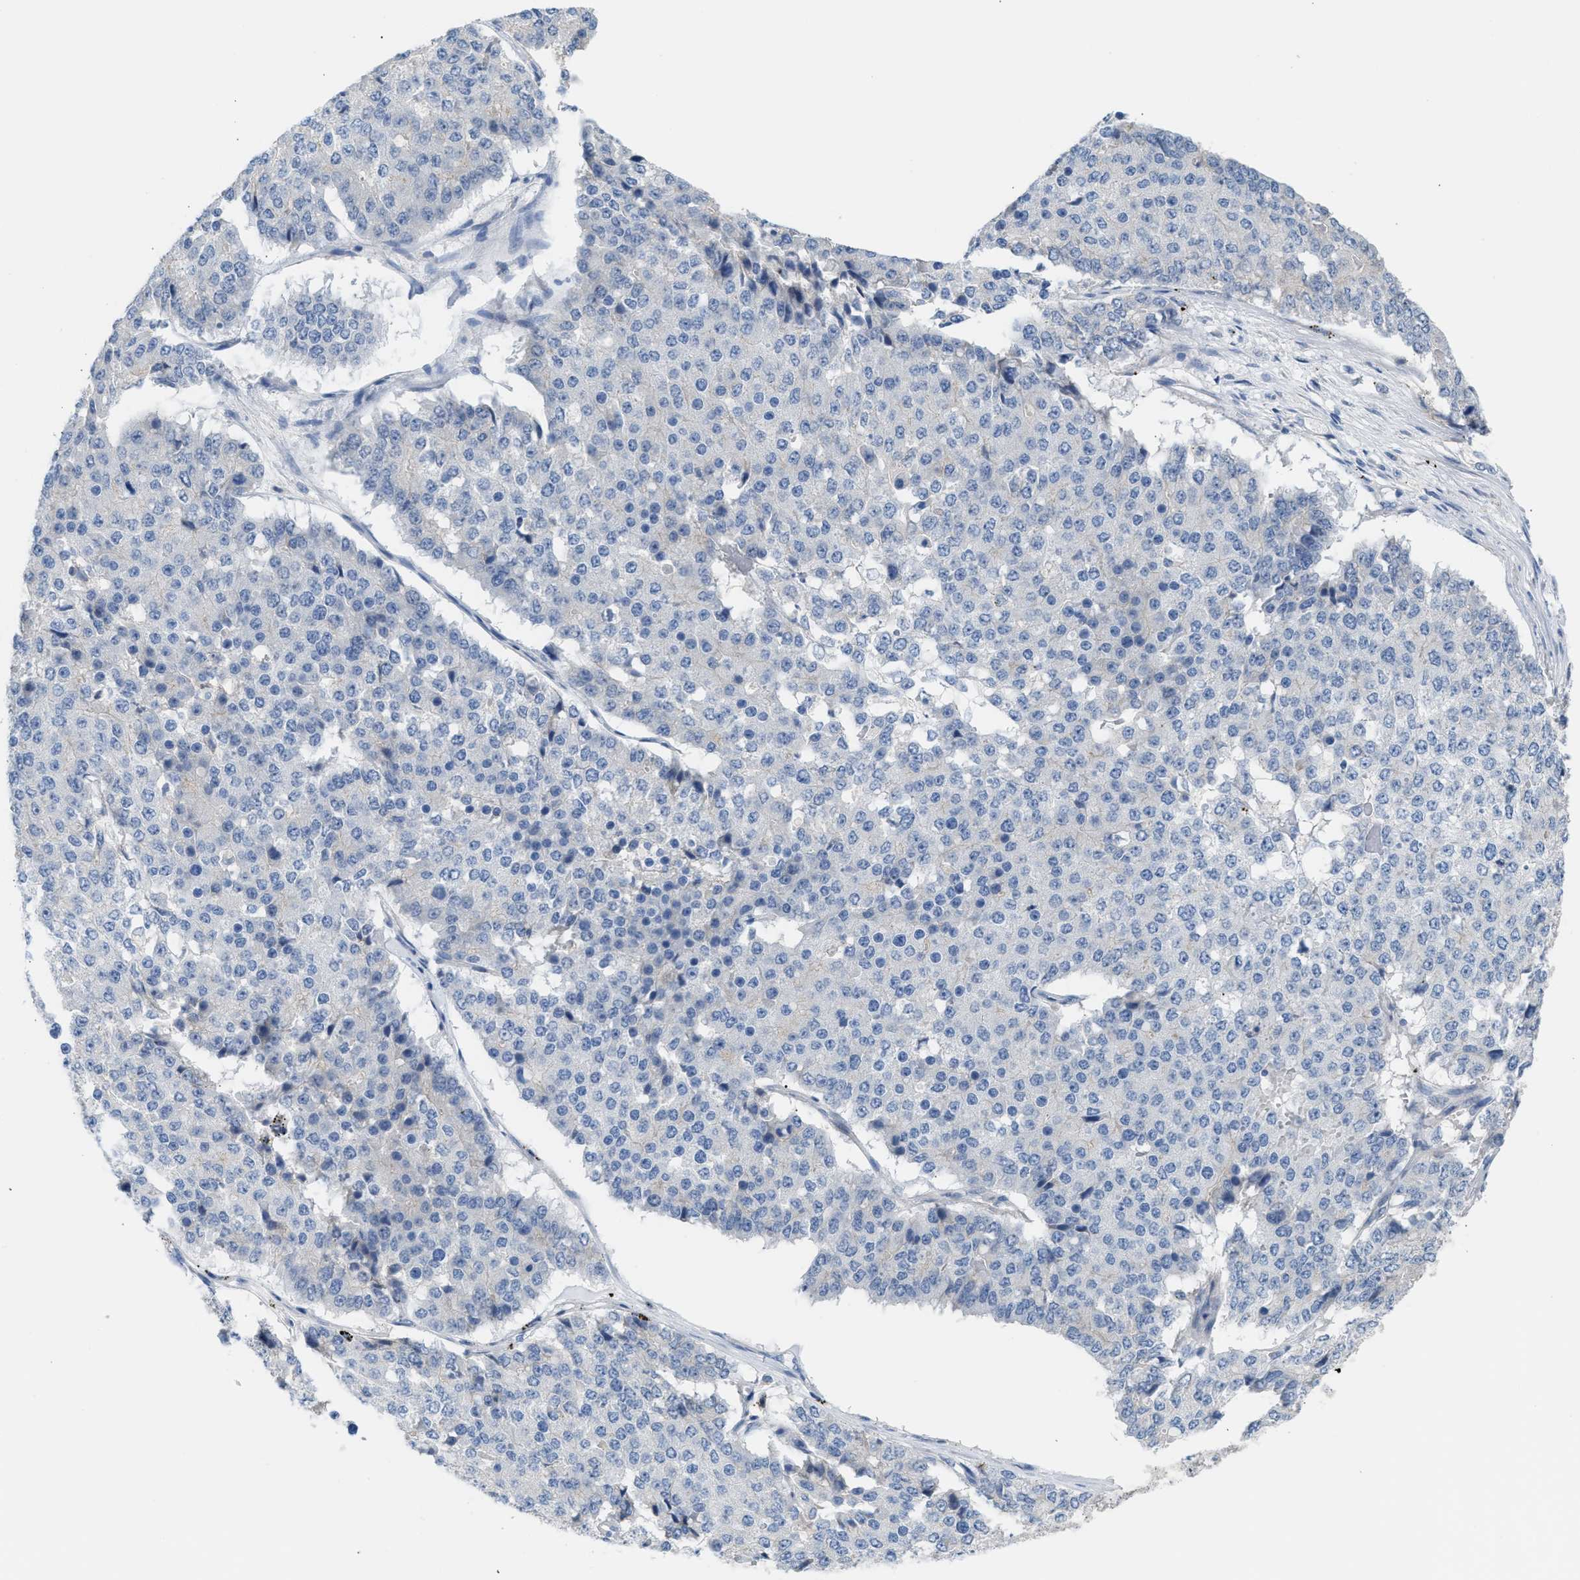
{"staining": {"intensity": "negative", "quantity": "none", "location": "none"}, "tissue": "pancreatic cancer", "cell_type": "Tumor cells", "image_type": "cancer", "snomed": [{"axis": "morphology", "description": "Adenocarcinoma, NOS"}, {"axis": "topography", "description": "Pancreas"}], "caption": "Tumor cells show no significant positivity in adenocarcinoma (pancreatic).", "gene": "ERBB2", "patient": {"sex": "male", "age": 50}}